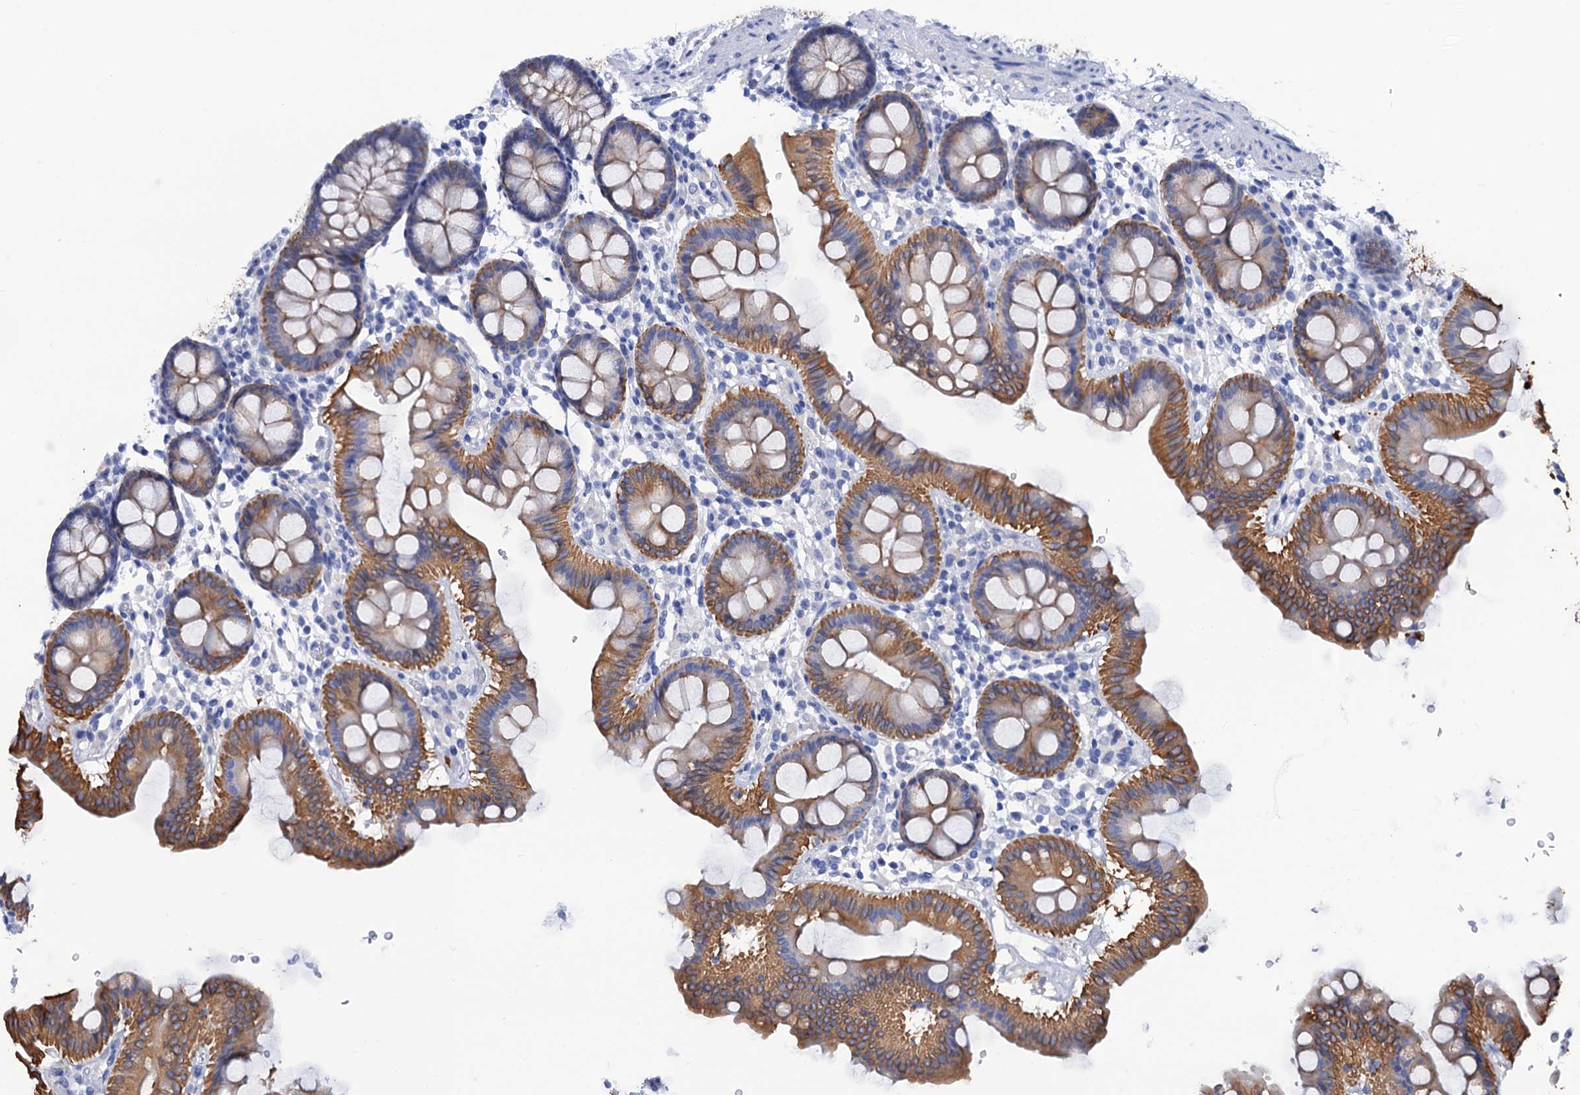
{"staining": {"intensity": "moderate", "quantity": ">75%", "location": "cytoplasmic/membranous"}, "tissue": "colon", "cell_type": "Glandular cells", "image_type": "normal", "snomed": [{"axis": "morphology", "description": "Normal tissue, NOS"}, {"axis": "topography", "description": "Colon"}], "caption": "IHC staining of normal colon, which displays medium levels of moderate cytoplasmic/membranous positivity in about >75% of glandular cells indicating moderate cytoplasmic/membranous protein staining. The staining was performed using DAB (3,3'-diaminobenzidine) (brown) for protein detection and nuclei were counterstained in hematoxylin (blue).", "gene": "RAB3IP", "patient": {"sex": "male", "age": 75}}